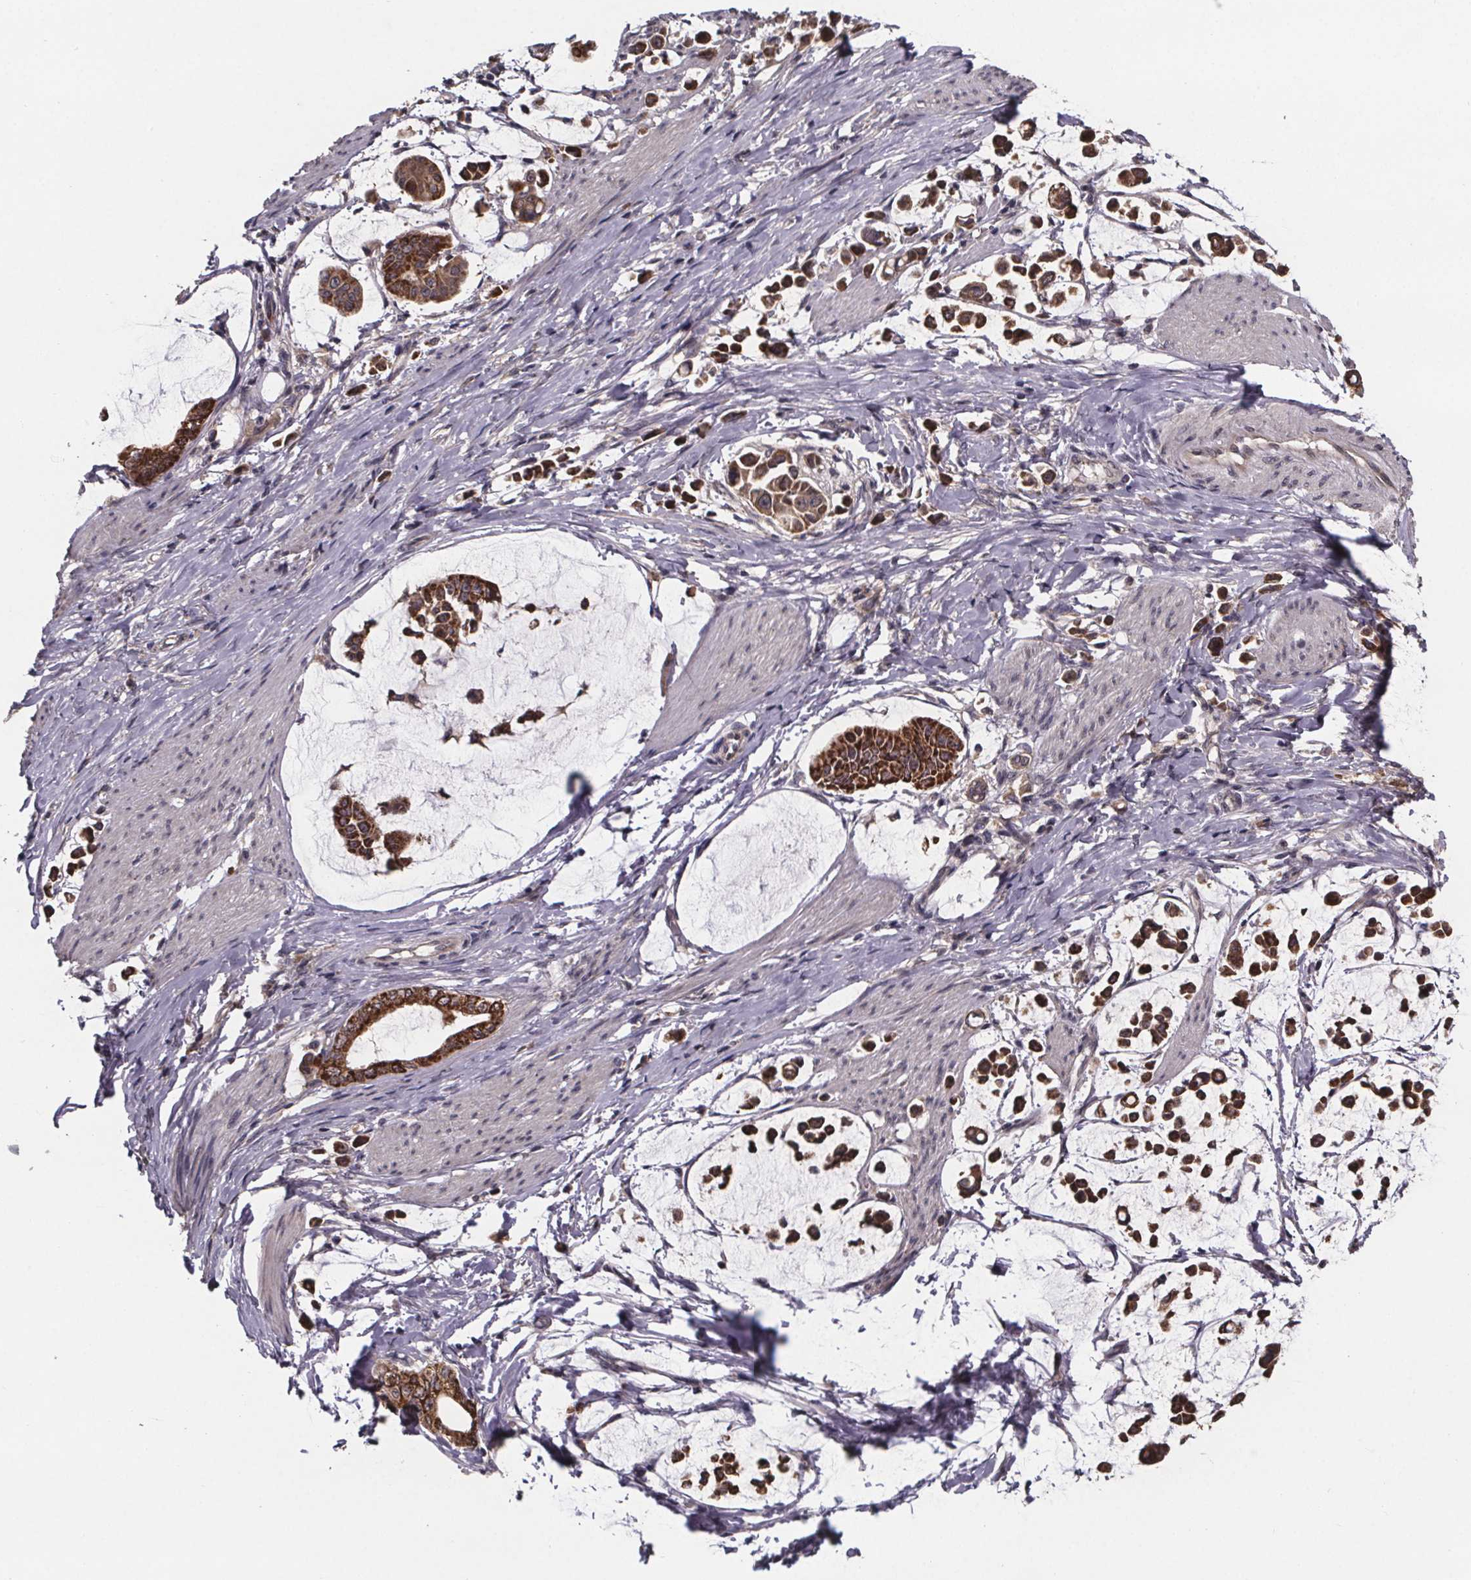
{"staining": {"intensity": "strong", "quantity": ">75%", "location": "cytoplasmic/membranous"}, "tissue": "stomach cancer", "cell_type": "Tumor cells", "image_type": "cancer", "snomed": [{"axis": "morphology", "description": "Adenocarcinoma, NOS"}, {"axis": "topography", "description": "Stomach"}], "caption": "A photomicrograph showing strong cytoplasmic/membranous expression in about >75% of tumor cells in stomach cancer, as visualized by brown immunohistochemical staining.", "gene": "SAT1", "patient": {"sex": "male", "age": 82}}